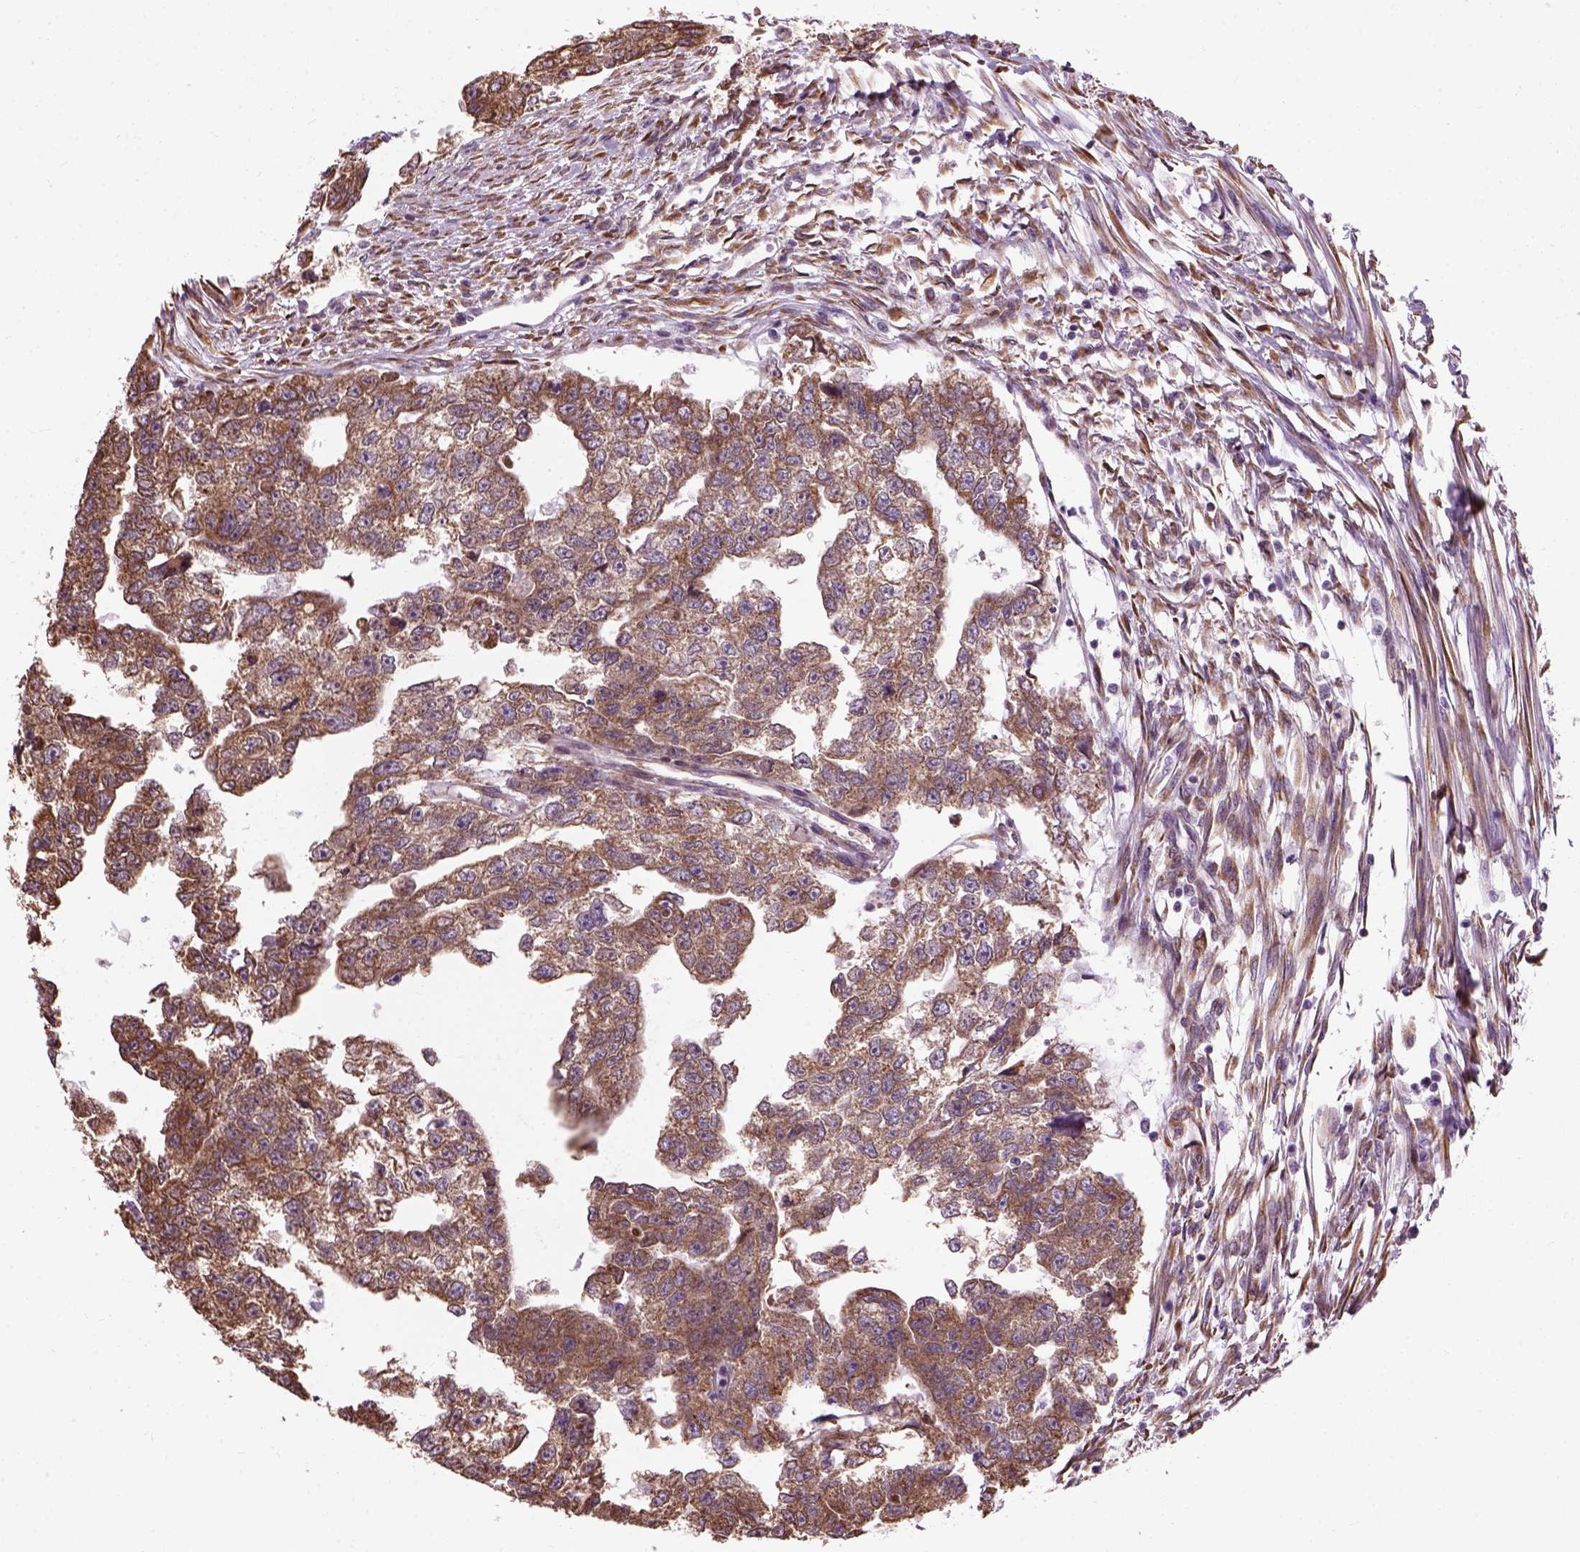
{"staining": {"intensity": "moderate", "quantity": ">75%", "location": "cytoplasmic/membranous"}, "tissue": "testis cancer", "cell_type": "Tumor cells", "image_type": "cancer", "snomed": [{"axis": "morphology", "description": "Carcinoma, Embryonal, NOS"}, {"axis": "morphology", "description": "Teratoma, malignant, NOS"}, {"axis": "topography", "description": "Testis"}], "caption": "Immunohistochemical staining of testis cancer (malignant teratoma) demonstrates moderate cytoplasmic/membranous protein staining in about >75% of tumor cells.", "gene": "XK", "patient": {"sex": "male", "age": 44}}